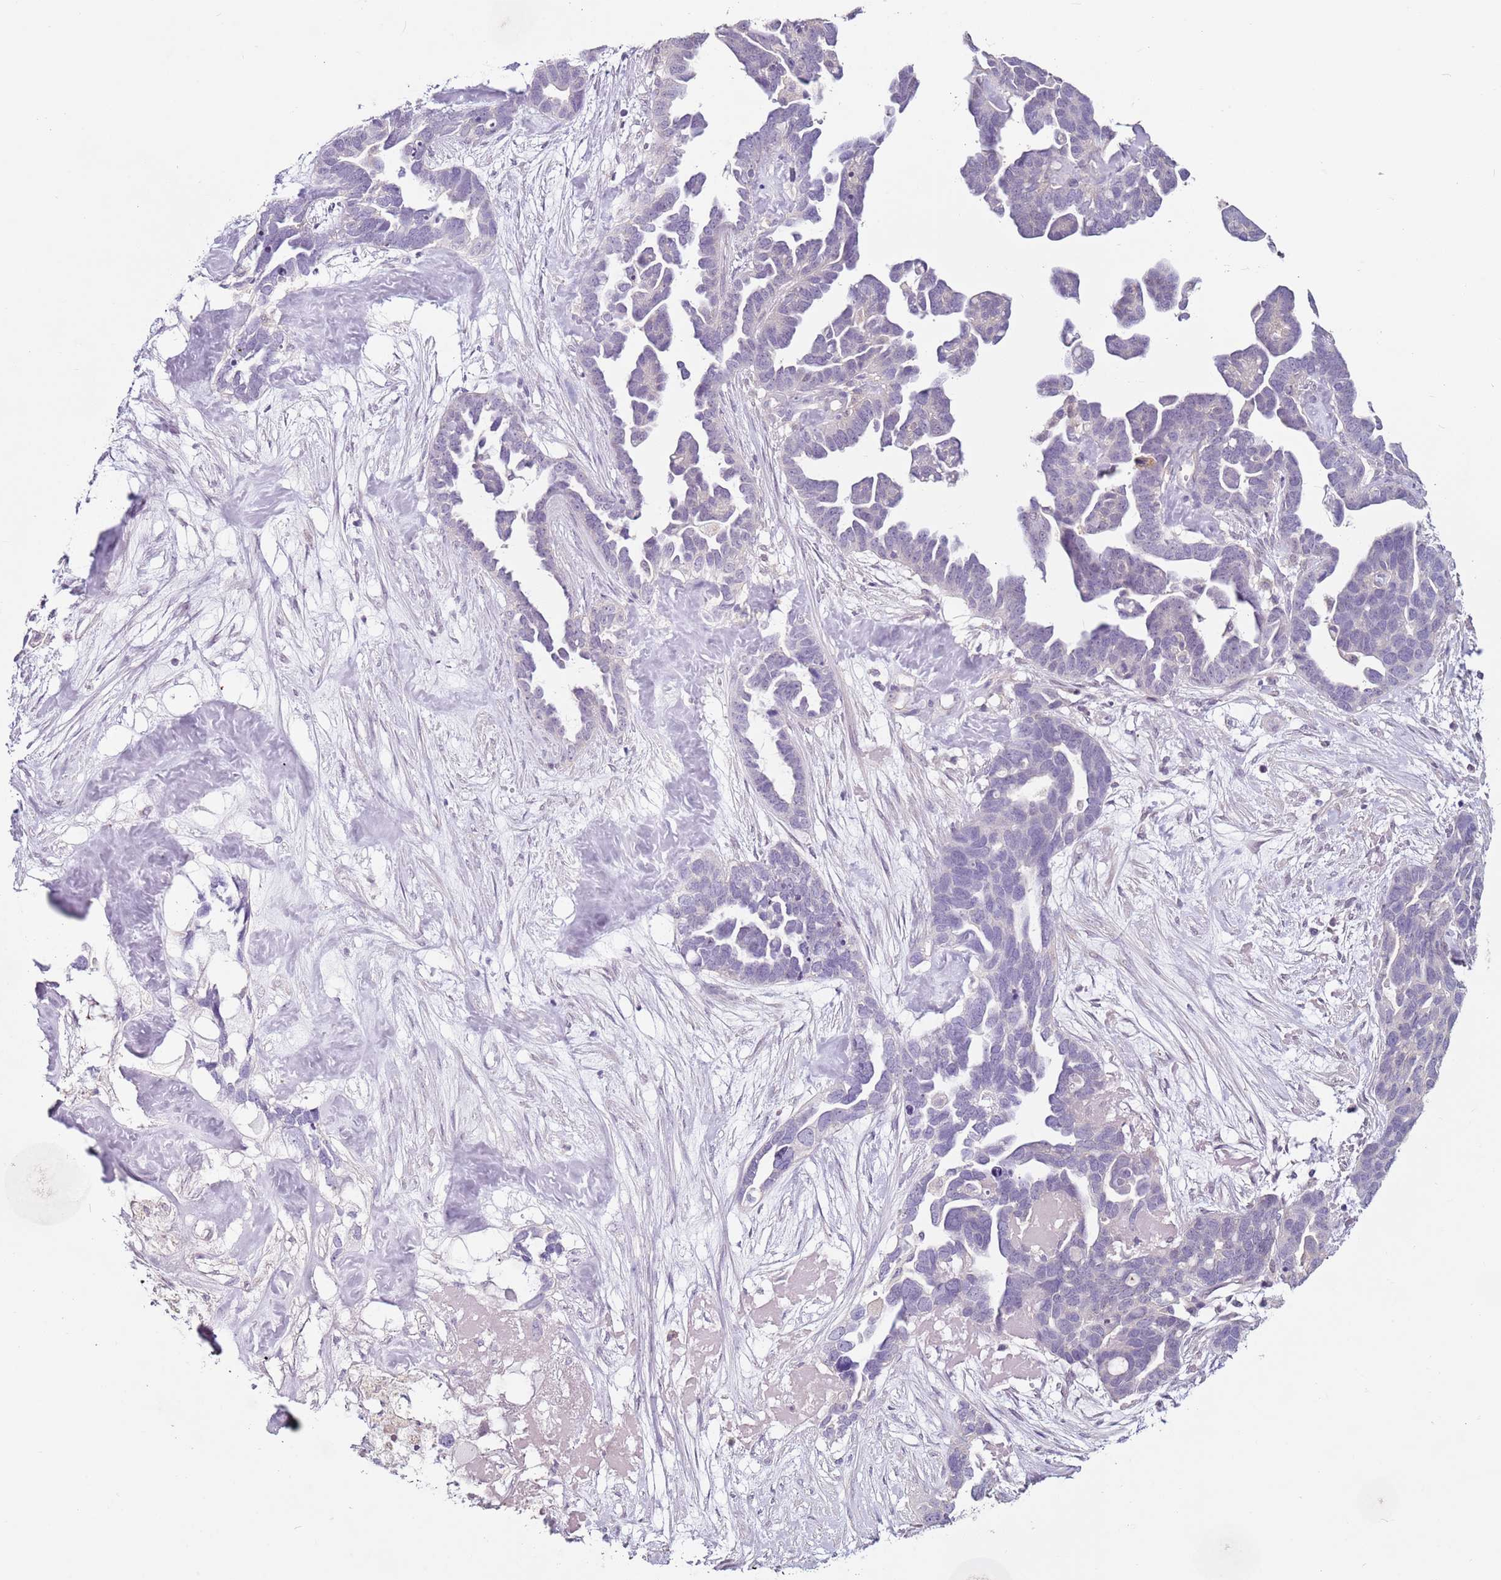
{"staining": {"intensity": "negative", "quantity": "none", "location": "none"}, "tissue": "ovarian cancer", "cell_type": "Tumor cells", "image_type": "cancer", "snomed": [{"axis": "morphology", "description": "Cystadenocarcinoma, serous, NOS"}, {"axis": "topography", "description": "Ovary"}], "caption": "This is an immunohistochemistry micrograph of ovarian cancer. There is no expression in tumor cells.", "gene": "MDH1", "patient": {"sex": "female", "age": 54}}